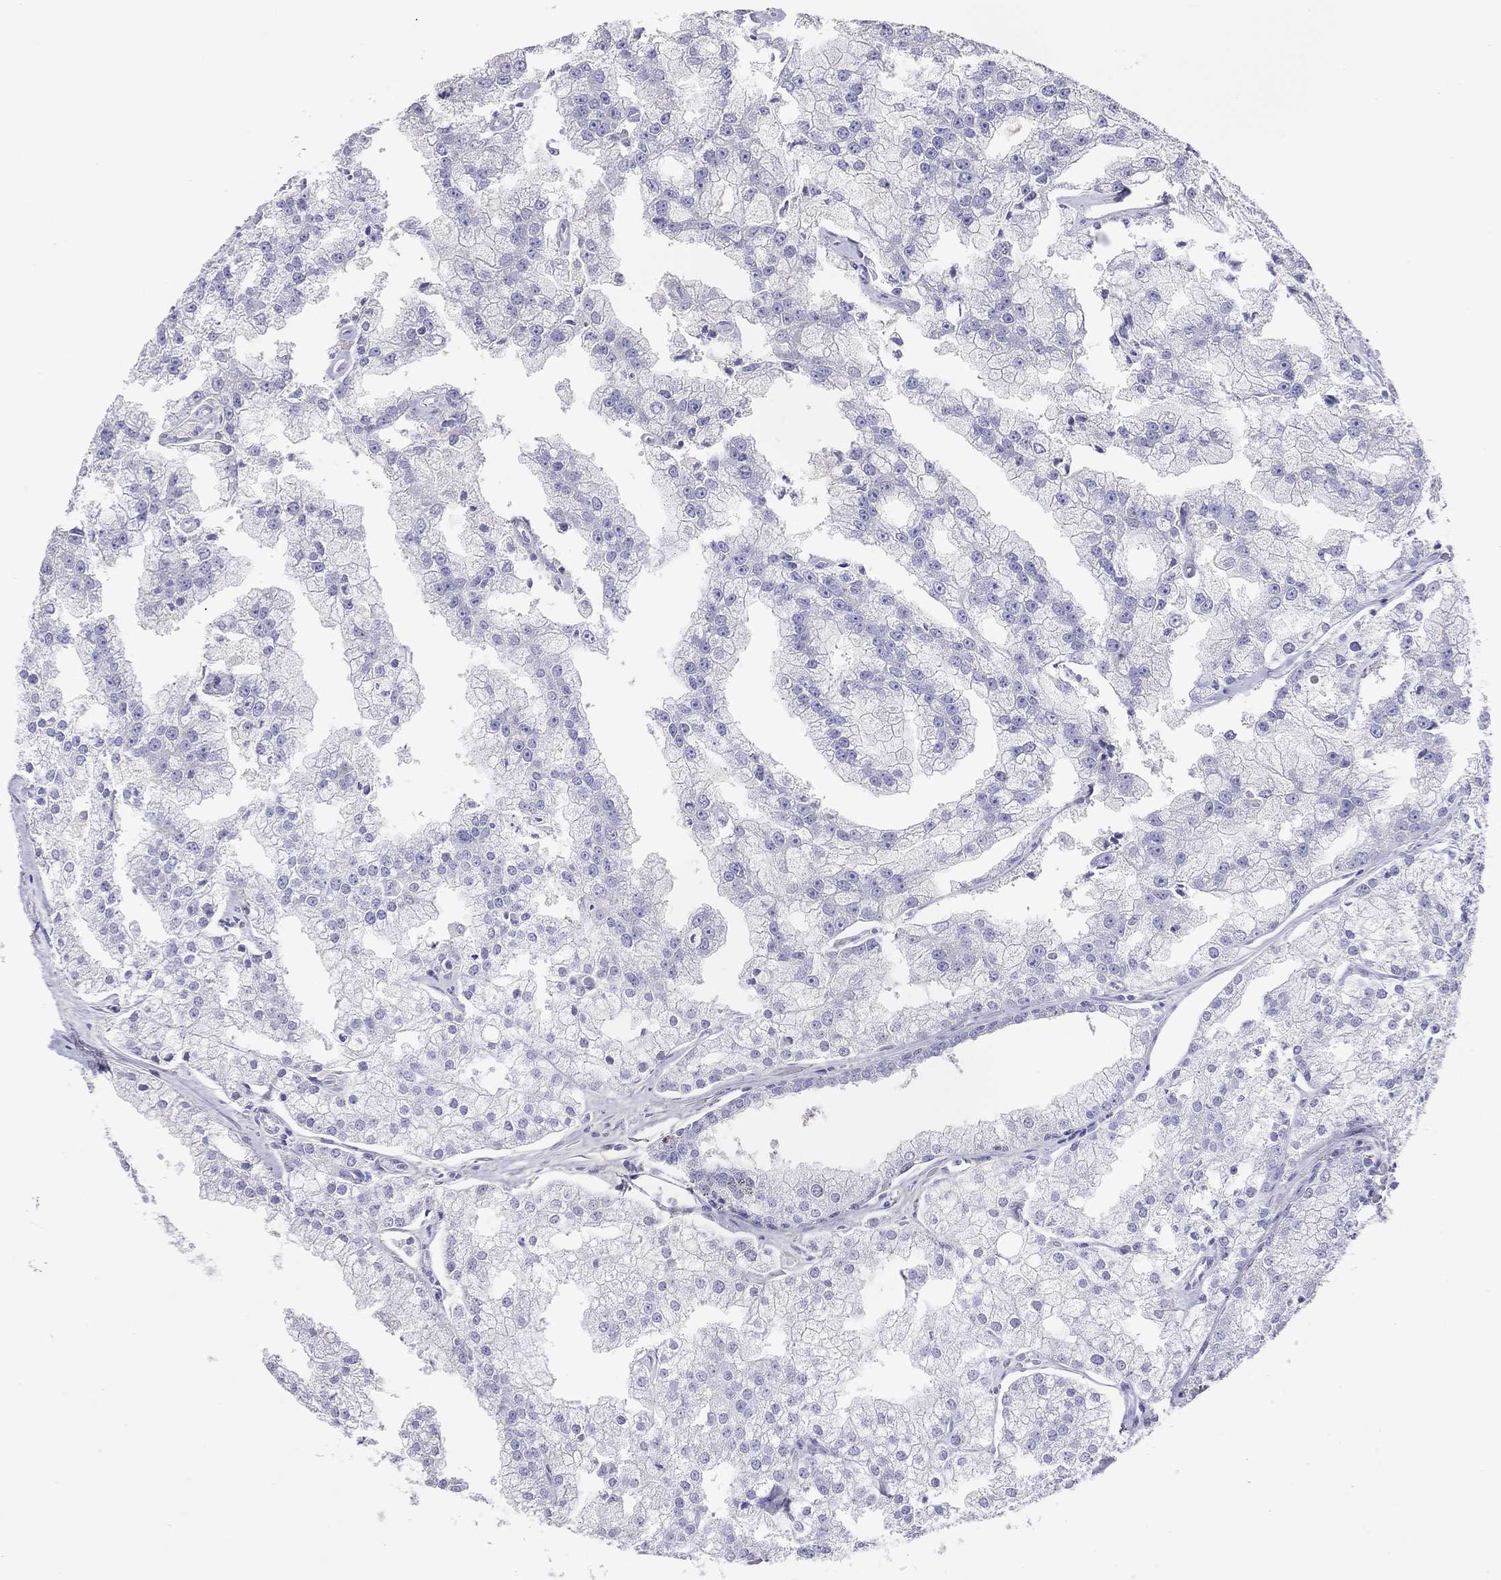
{"staining": {"intensity": "negative", "quantity": "none", "location": "none"}, "tissue": "prostate cancer", "cell_type": "Tumor cells", "image_type": "cancer", "snomed": [{"axis": "morphology", "description": "Adenocarcinoma, NOS"}, {"axis": "topography", "description": "Prostate"}], "caption": "Tumor cells are negative for protein expression in human prostate adenocarcinoma.", "gene": "CALHM1", "patient": {"sex": "male", "age": 70}}